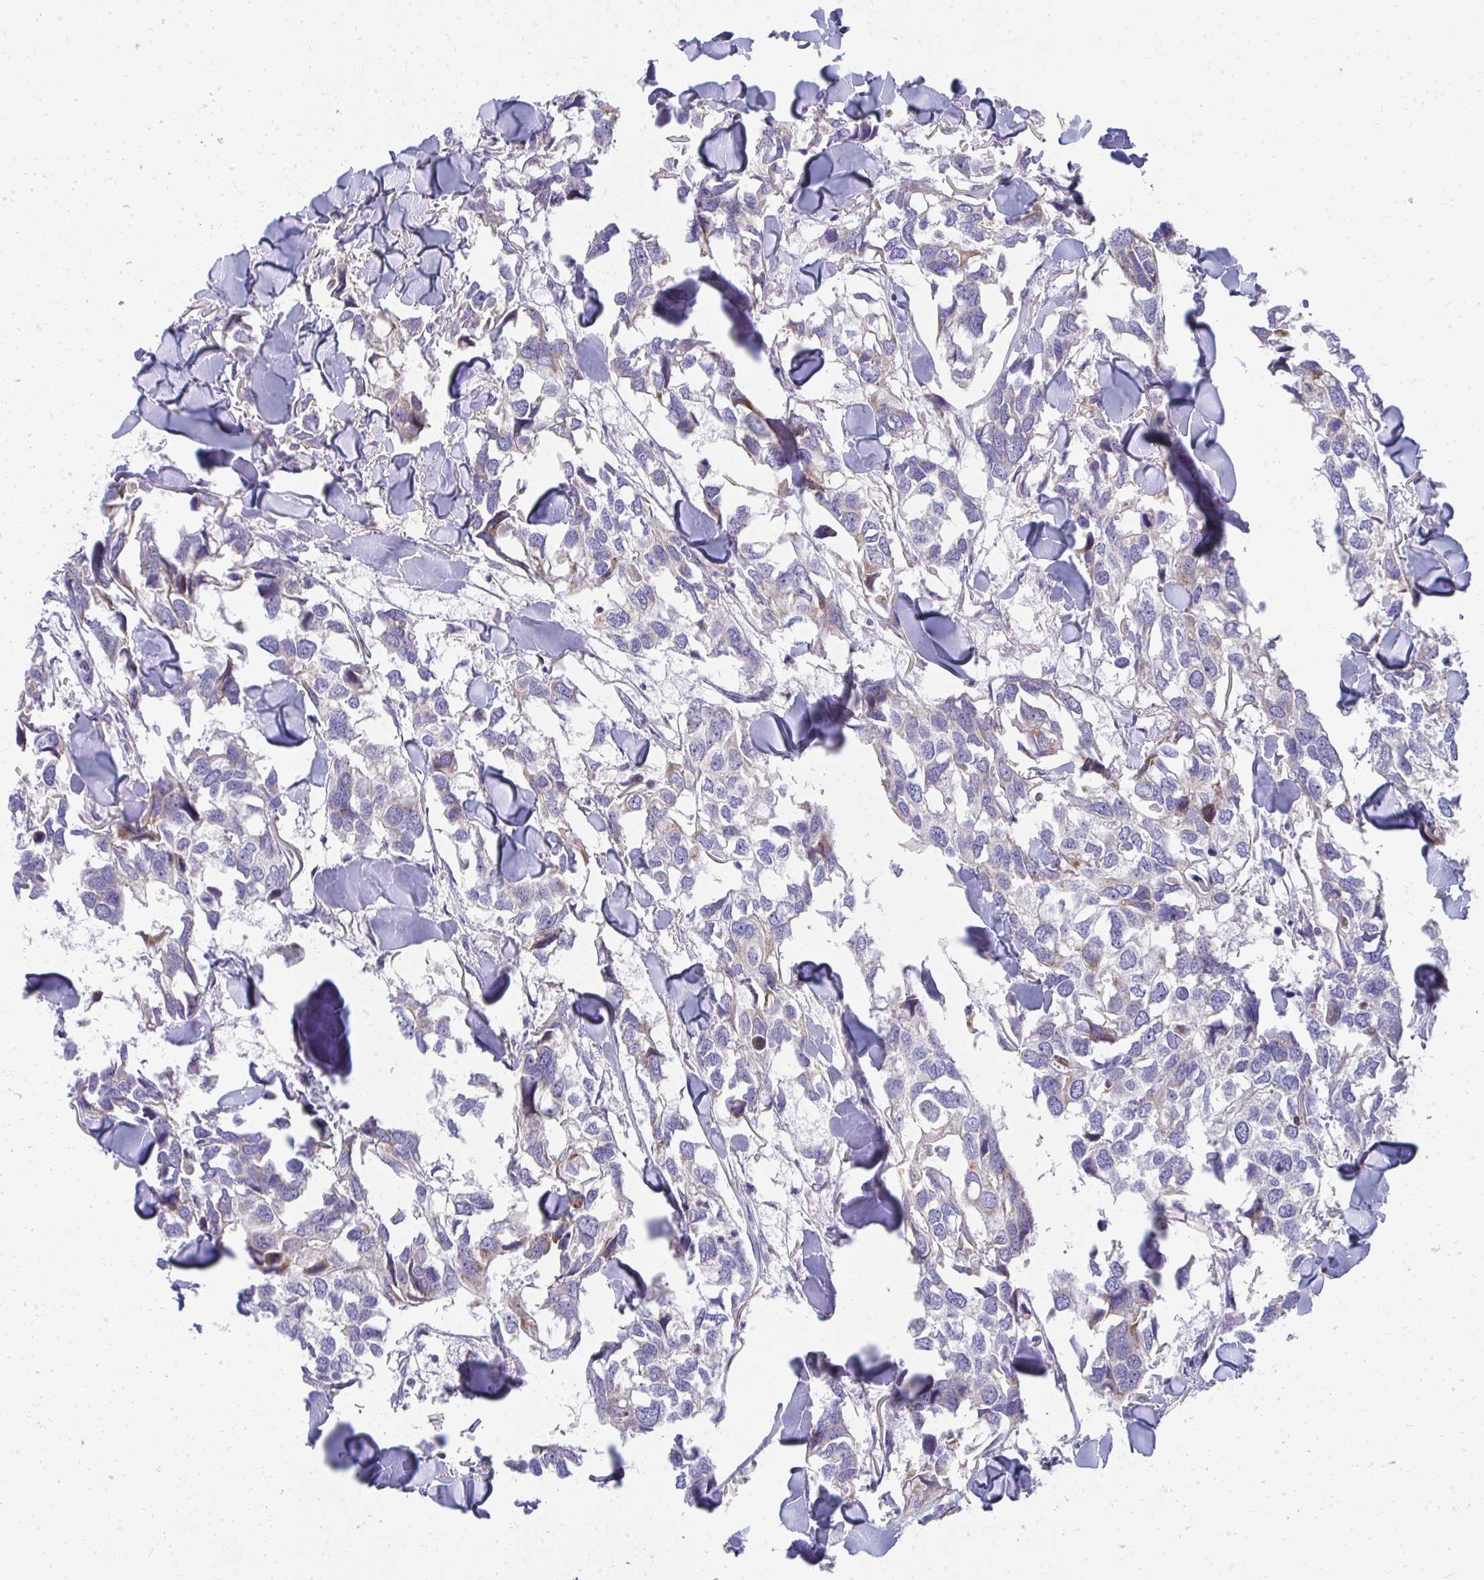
{"staining": {"intensity": "negative", "quantity": "none", "location": "none"}, "tissue": "breast cancer", "cell_type": "Tumor cells", "image_type": "cancer", "snomed": [{"axis": "morphology", "description": "Duct carcinoma"}, {"axis": "topography", "description": "Breast"}], "caption": "Histopathology image shows no protein positivity in tumor cells of breast intraductal carcinoma tissue.", "gene": "IL37", "patient": {"sex": "female", "age": 83}}